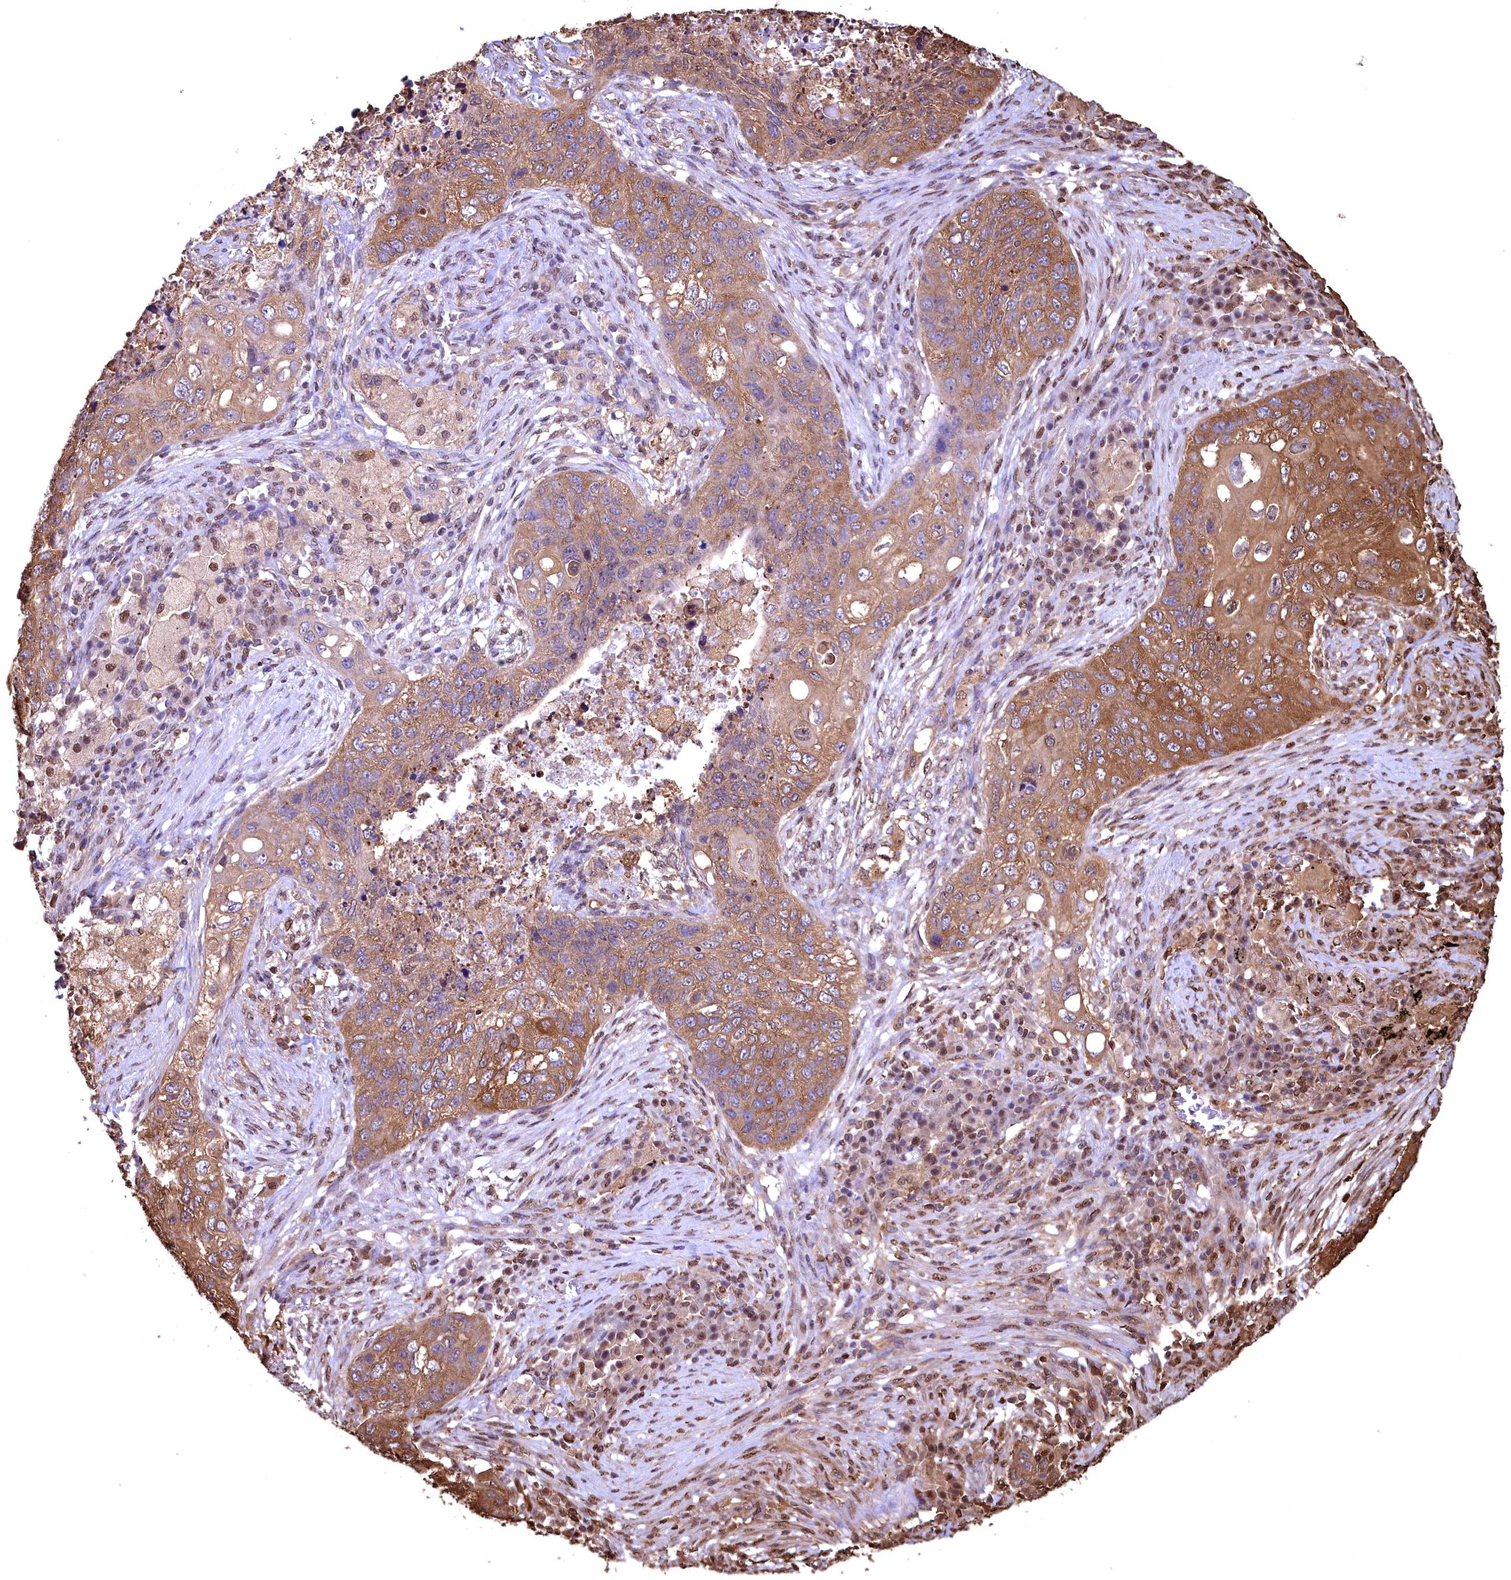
{"staining": {"intensity": "moderate", "quantity": ">75%", "location": "cytoplasmic/membranous,nuclear"}, "tissue": "lung cancer", "cell_type": "Tumor cells", "image_type": "cancer", "snomed": [{"axis": "morphology", "description": "Squamous cell carcinoma, NOS"}, {"axis": "topography", "description": "Lung"}], "caption": "Immunohistochemical staining of human lung cancer shows medium levels of moderate cytoplasmic/membranous and nuclear staining in about >75% of tumor cells. (brown staining indicates protein expression, while blue staining denotes nuclei).", "gene": "GAPDH", "patient": {"sex": "female", "age": 63}}